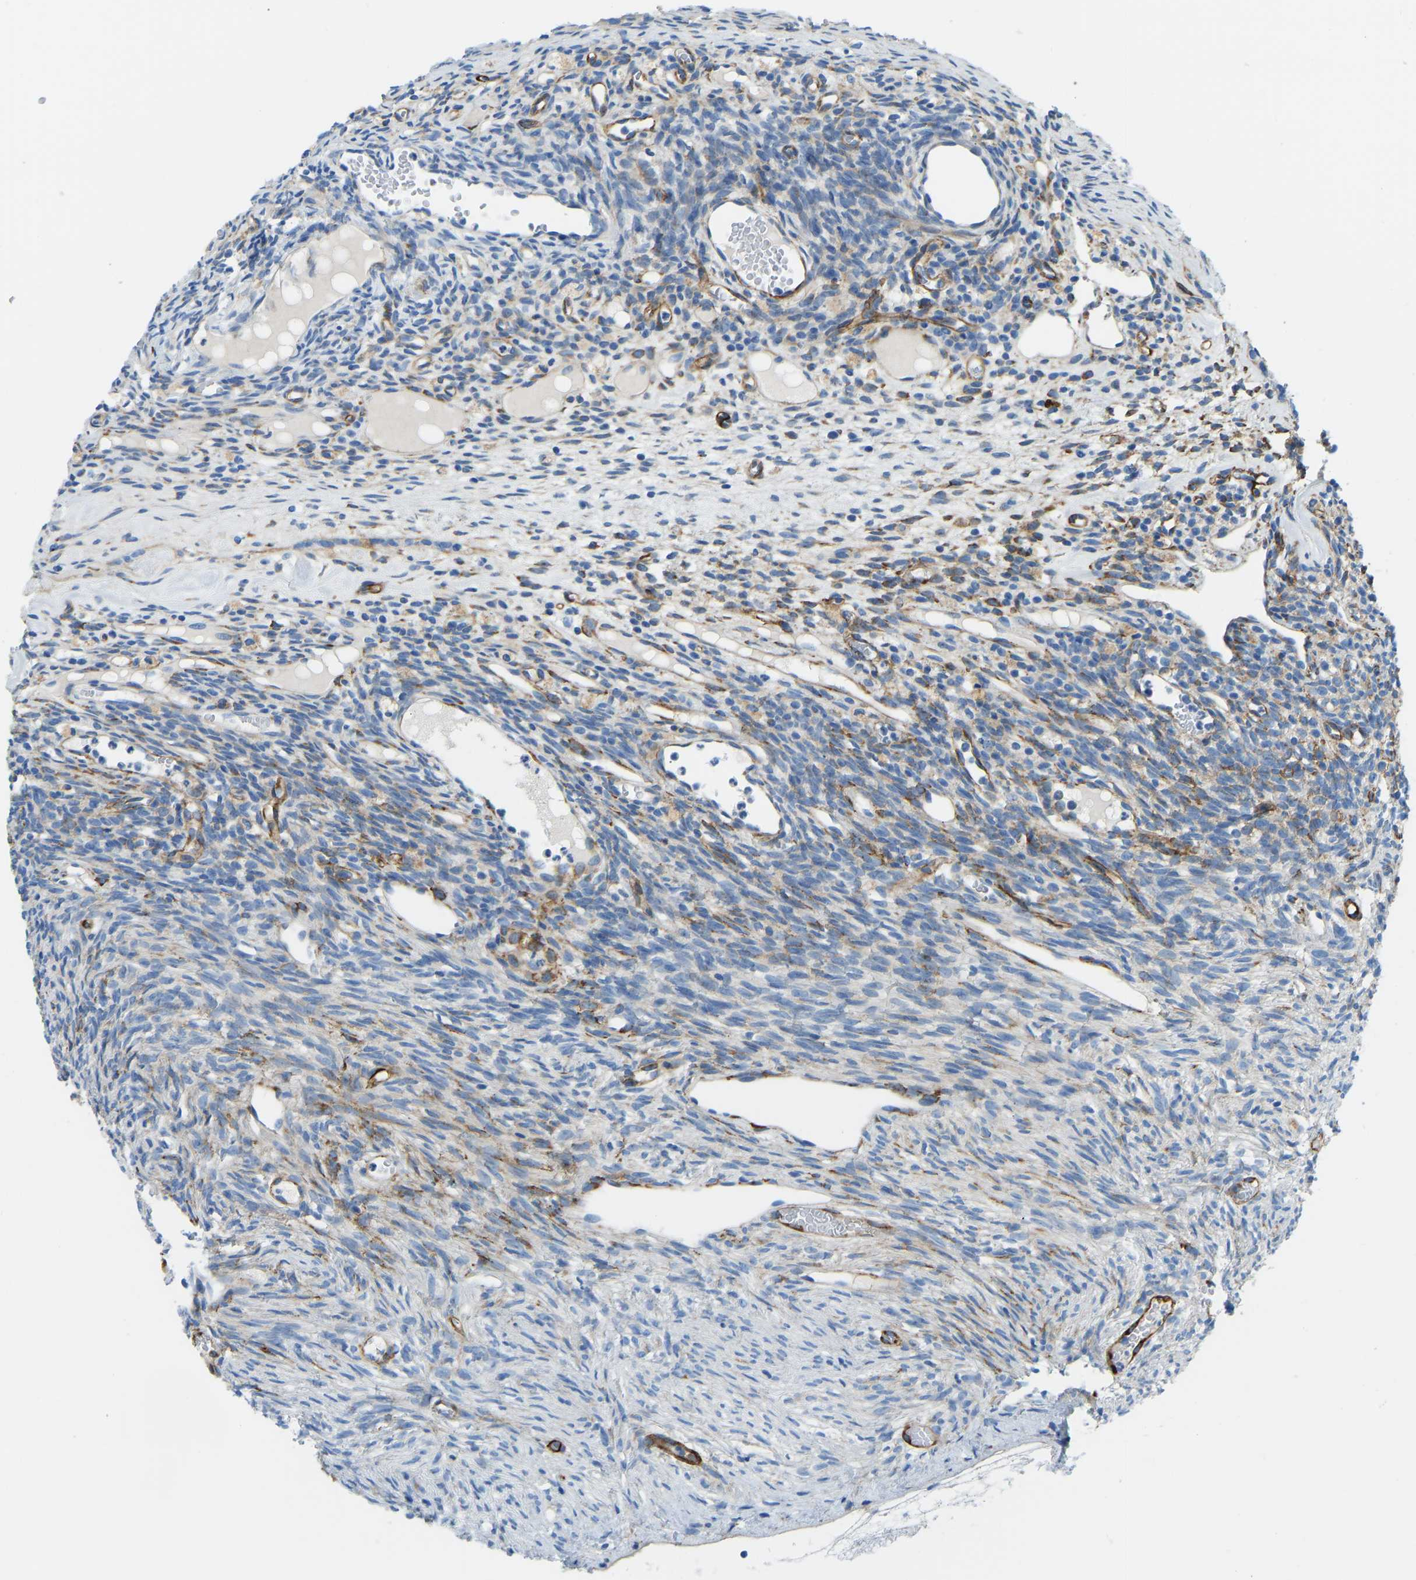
{"staining": {"intensity": "weak", "quantity": "<25%", "location": "cytoplasmic/membranous"}, "tissue": "ovary", "cell_type": "Ovarian stroma cells", "image_type": "normal", "snomed": [{"axis": "morphology", "description": "Normal tissue, NOS"}, {"axis": "topography", "description": "Ovary"}], "caption": "Immunohistochemical staining of normal human ovary shows no significant staining in ovarian stroma cells. (DAB (3,3'-diaminobenzidine) immunohistochemistry (IHC) with hematoxylin counter stain).", "gene": "COL15A1", "patient": {"sex": "female", "age": 33}}